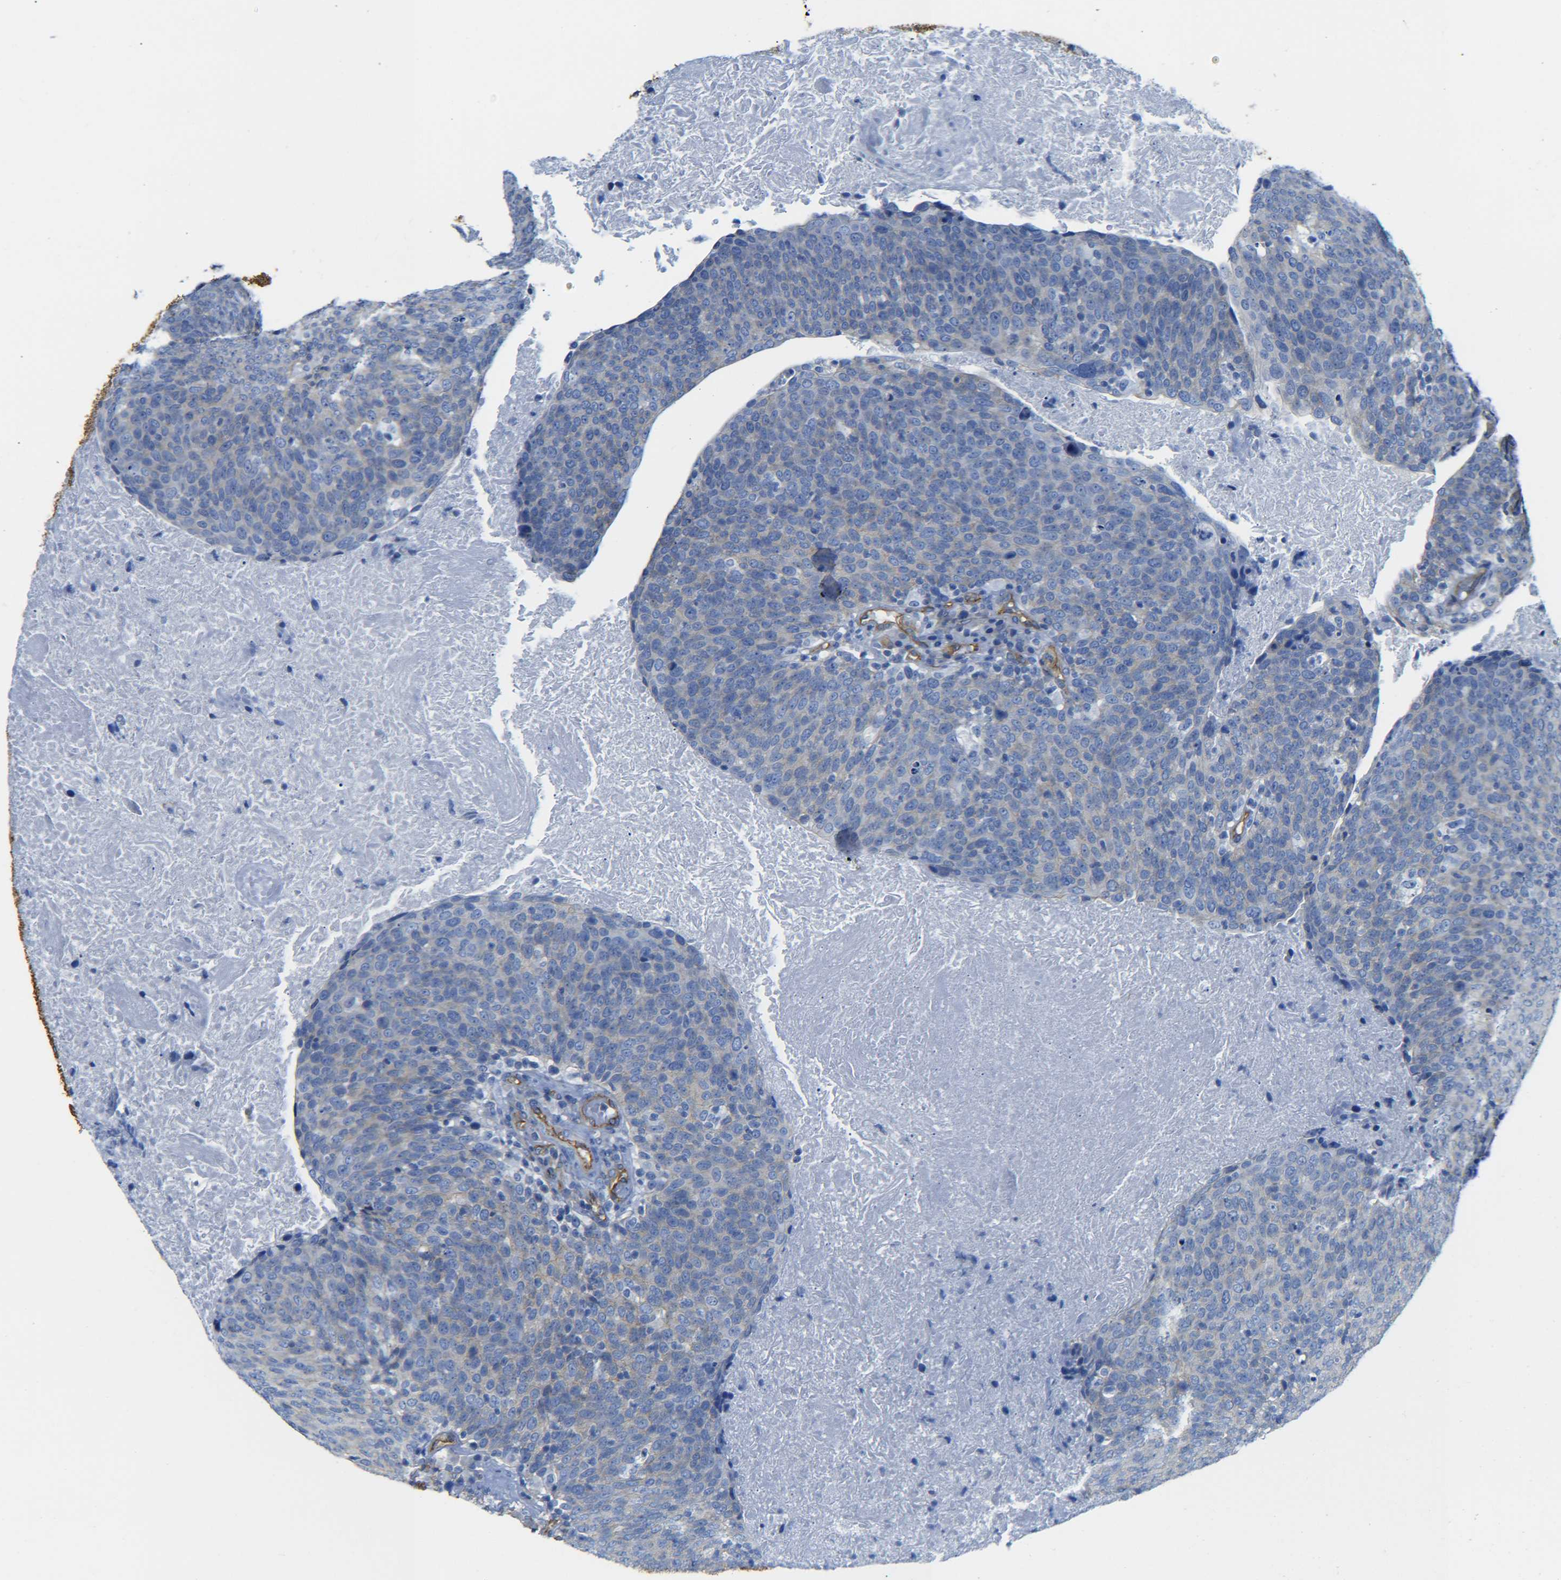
{"staining": {"intensity": "weak", "quantity": "25%-75%", "location": "cytoplasmic/membranous"}, "tissue": "head and neck cancer", "cell_type": "Tumor cells", "image_type": "cancer", "snomed": [{"axis": "morphology", "description": "Squamous cell carcinoma, NOS"}, {"axis": "morphology", "description": "Squamous cell carcinoma, metastatic, NOS"}, {"axis": "topography", "description": "Lymph node"}, {"axis": "topography", "description": "Head-Neck"}], "caption": "Brown immunohistochemical staining in head and neck cancer shows weak cytoplasmic/membranous expression in about 25%-75% of tumor cells.", "gene": "SPTBN1", "patient": {"sex": "male", "age": 62}}